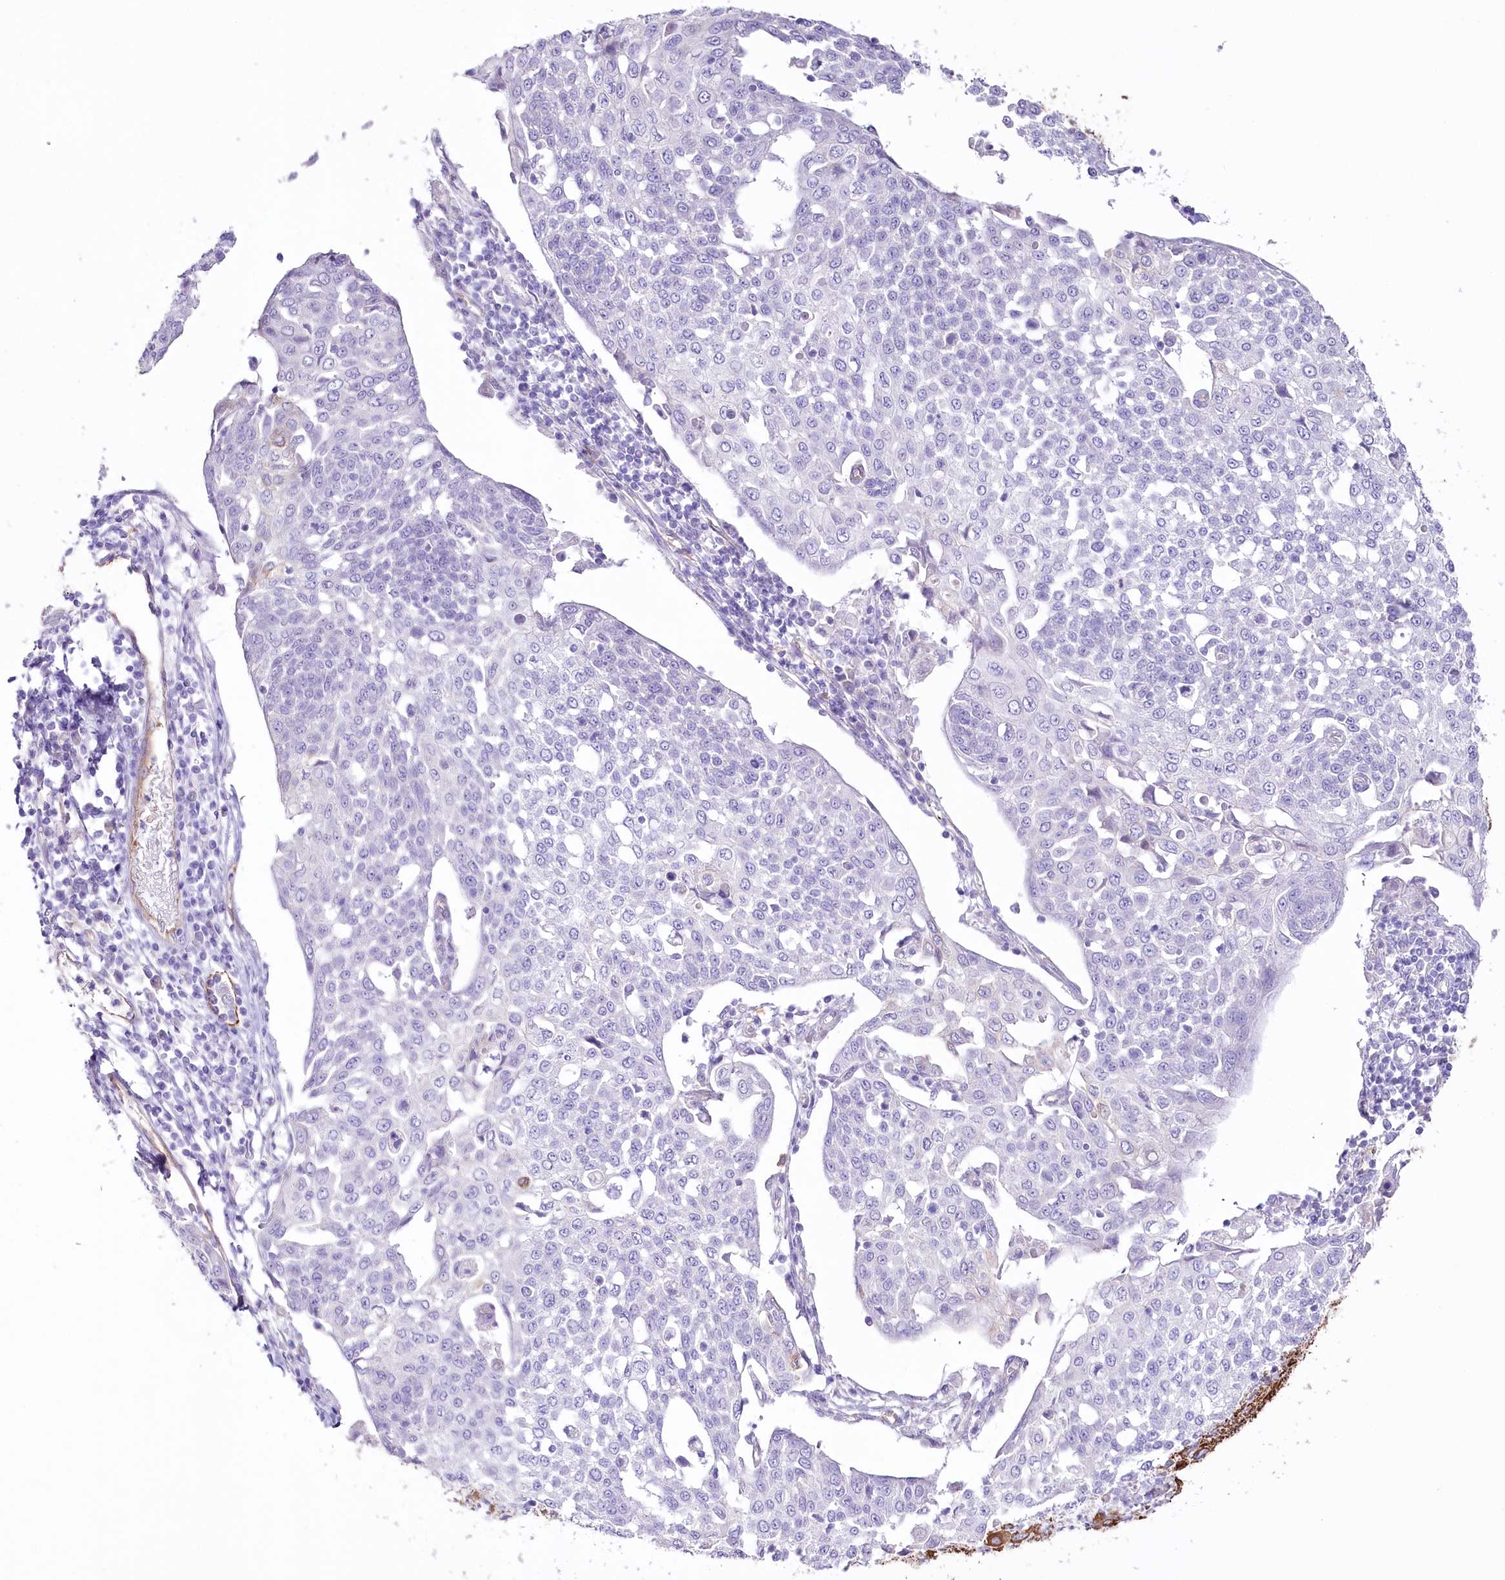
{"staining": {"intensity": "negative", "quantity": "none", "location": "none"}, "tissue": "cervical cancer", "cell_type": "Tumor cells", "image_type": "cancer", "snomed": [{"axis": "morphology", "description": "Squamous cell carcinoma, NOS"}, {"axis": "topography", "description": "Cervix"}], "caption": "The photomicrograph exhibits no significant staining in tumor cells of squamous cell carcinoma (cervical).", "gene": "SLC39A10", "patient": {"sex": "female", "age": 34}}